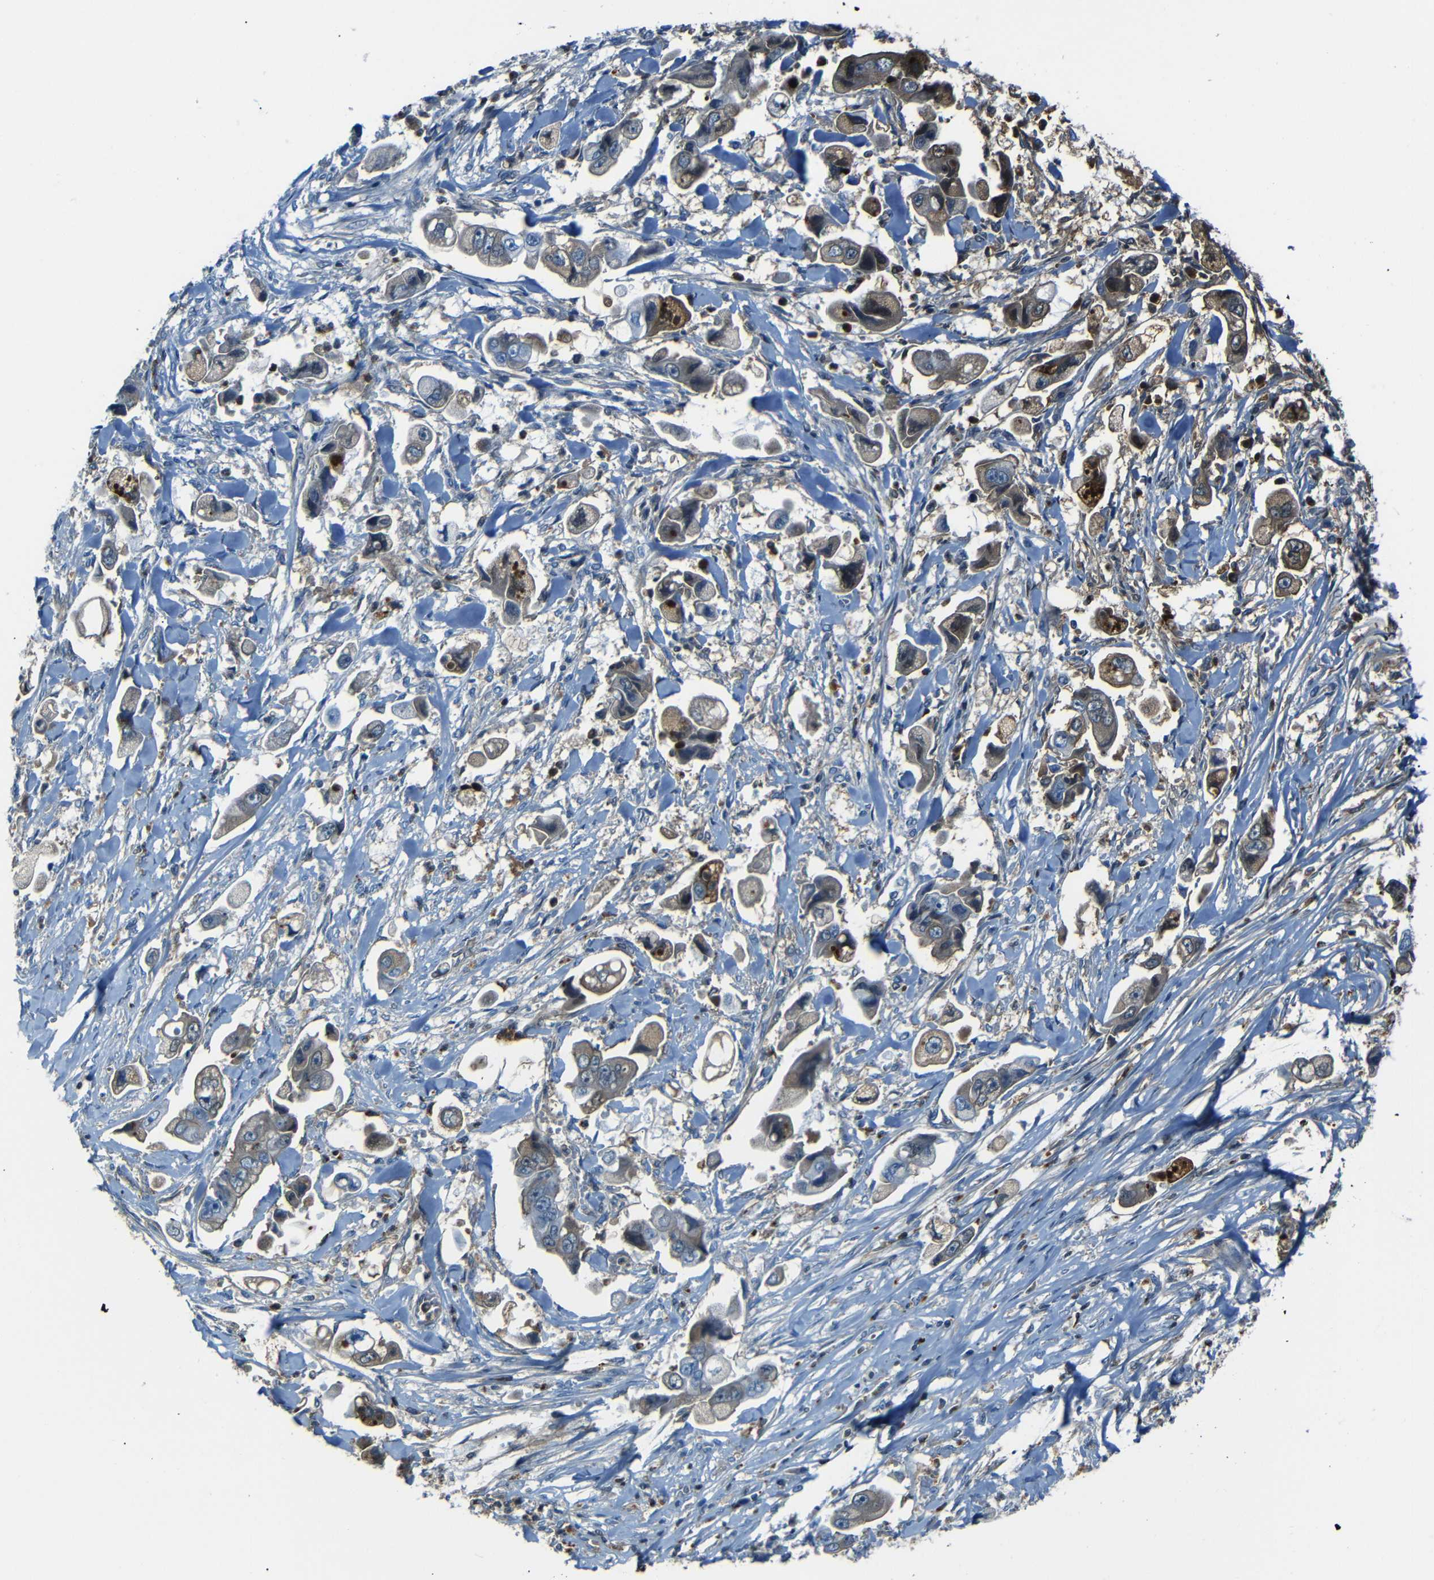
{"staining": {"intensity": "moderate", "quantity": "25%-75%", "location": "cytoplasmic/membranous"}, "tissue": "stomach cancer", "cell_type": "Tumor cells", "image_type": "cancer", "snomed": [{"axis": "morphology", "description": "Adenocarcinoma, NOS"}, {"axis": "topography", "description": "Stomach"}], "caption": "Immunohistochemistry histopathology image of neoplastic tissue: stomach cancer stained using immunohistochemistry (IHC) demonstrates medium levels of moderate protein expression localized specifically in the cytoplasmic/membranous of tumor cells, appearing as a cytoplasmic/membranous brown color.", "gene": "SERPINA1", "patient": {"sex": "male", "age": 62}}